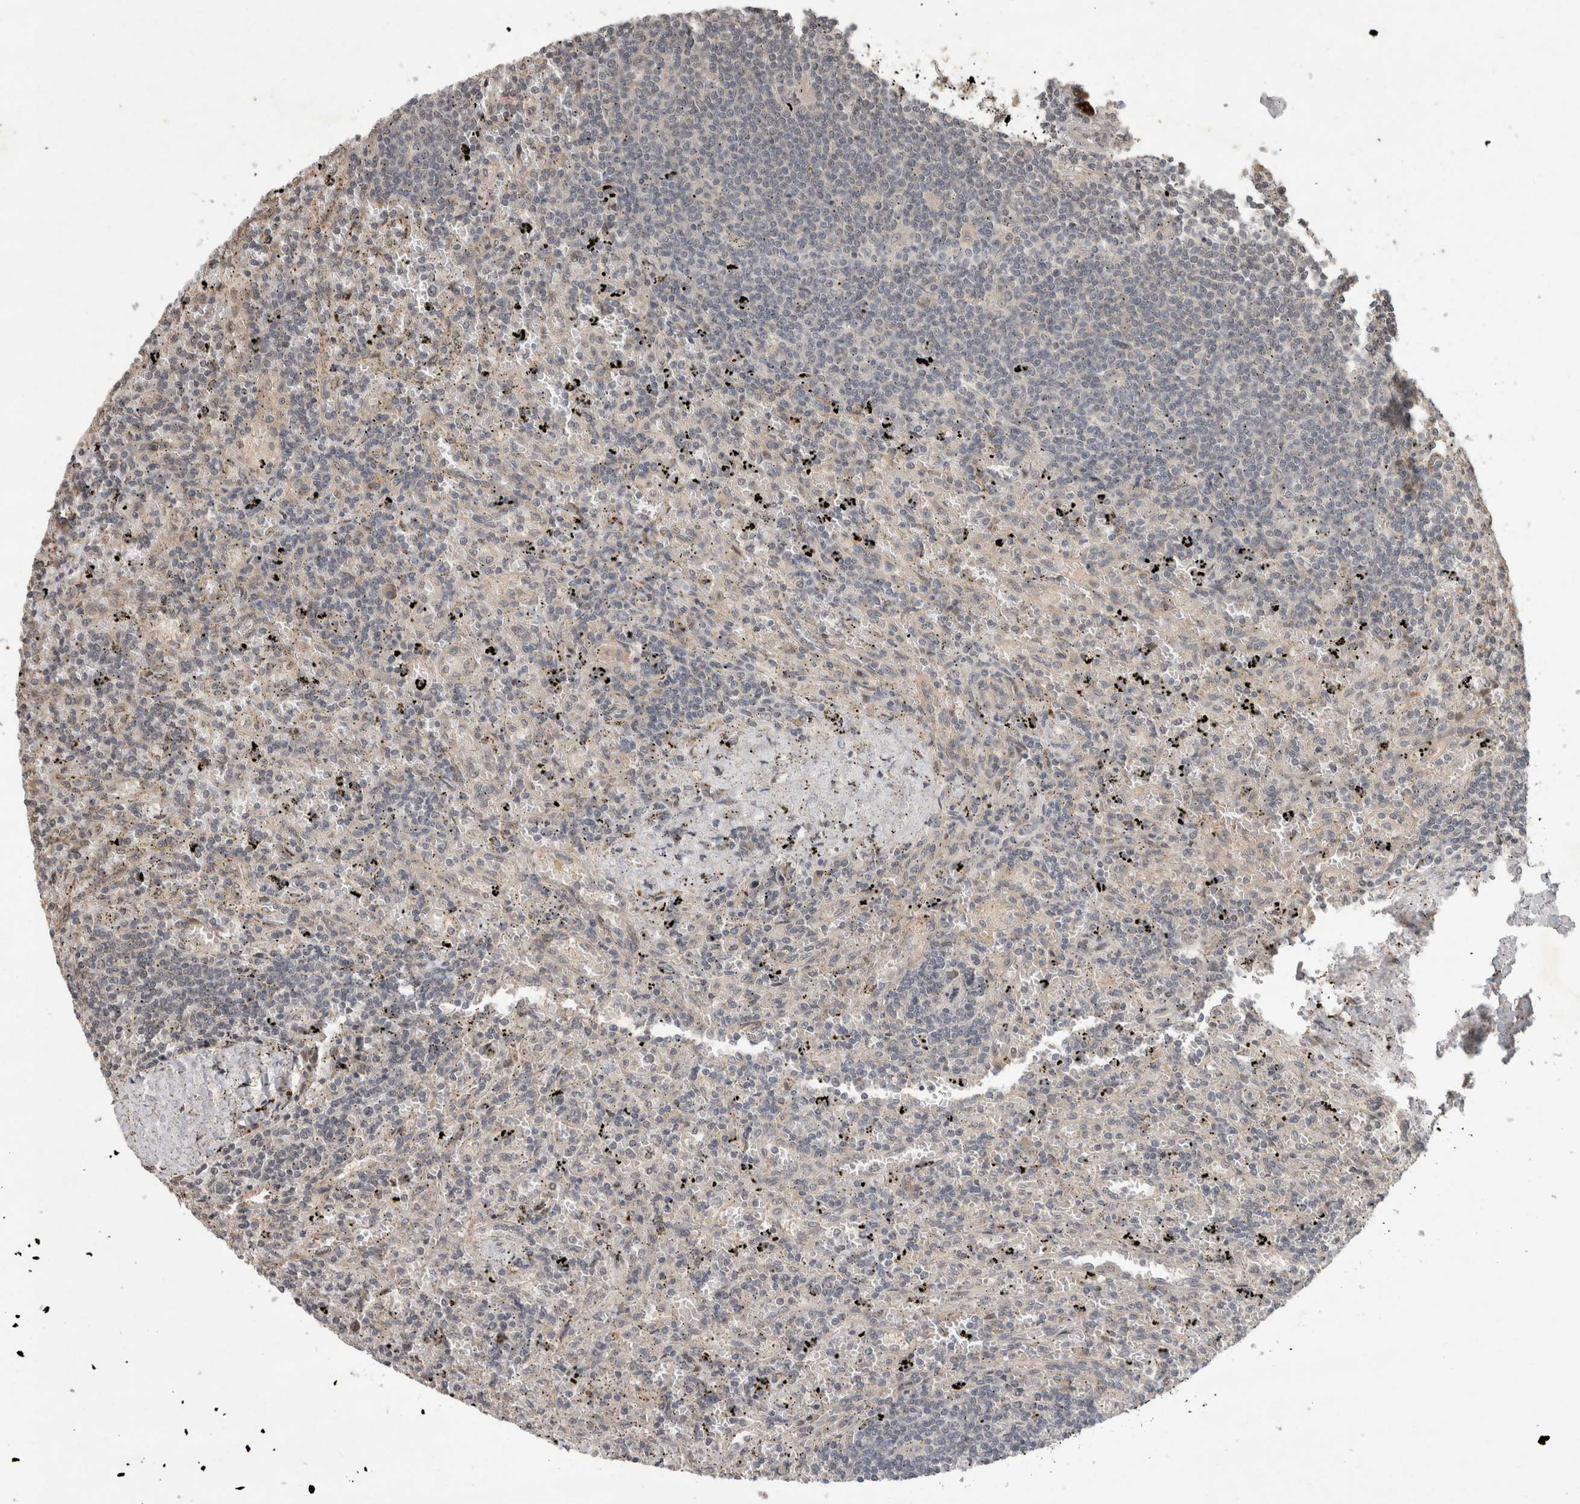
{"staining": {"intensity": "negative", "quantity": "none", "location": "none"}, "tissue": "lymphoma", "cell_type": "Tumor cells", "image_type": "cancer", "snomed": [{"axis": "morphology", "description": "Malignant lymphoma, non-Hodgkin's type, Low grade"}, {"axis": "topography", "description": "Spleen"}], "caption": "Immunohistochemistry histopathology image of human malignant lymphoma, non-Hodgkin's type (low-grade) stained for a protein (brown), which shows no staining in tumor cells. Brightfield microscopy of IHC stained with DAB (3,3'-diaminobenzidine) (brown) and hematoxylin (blue), captured at high magnification.", "gene": "PITPNC1", "patient": {"sex": "male", "age": 76}}